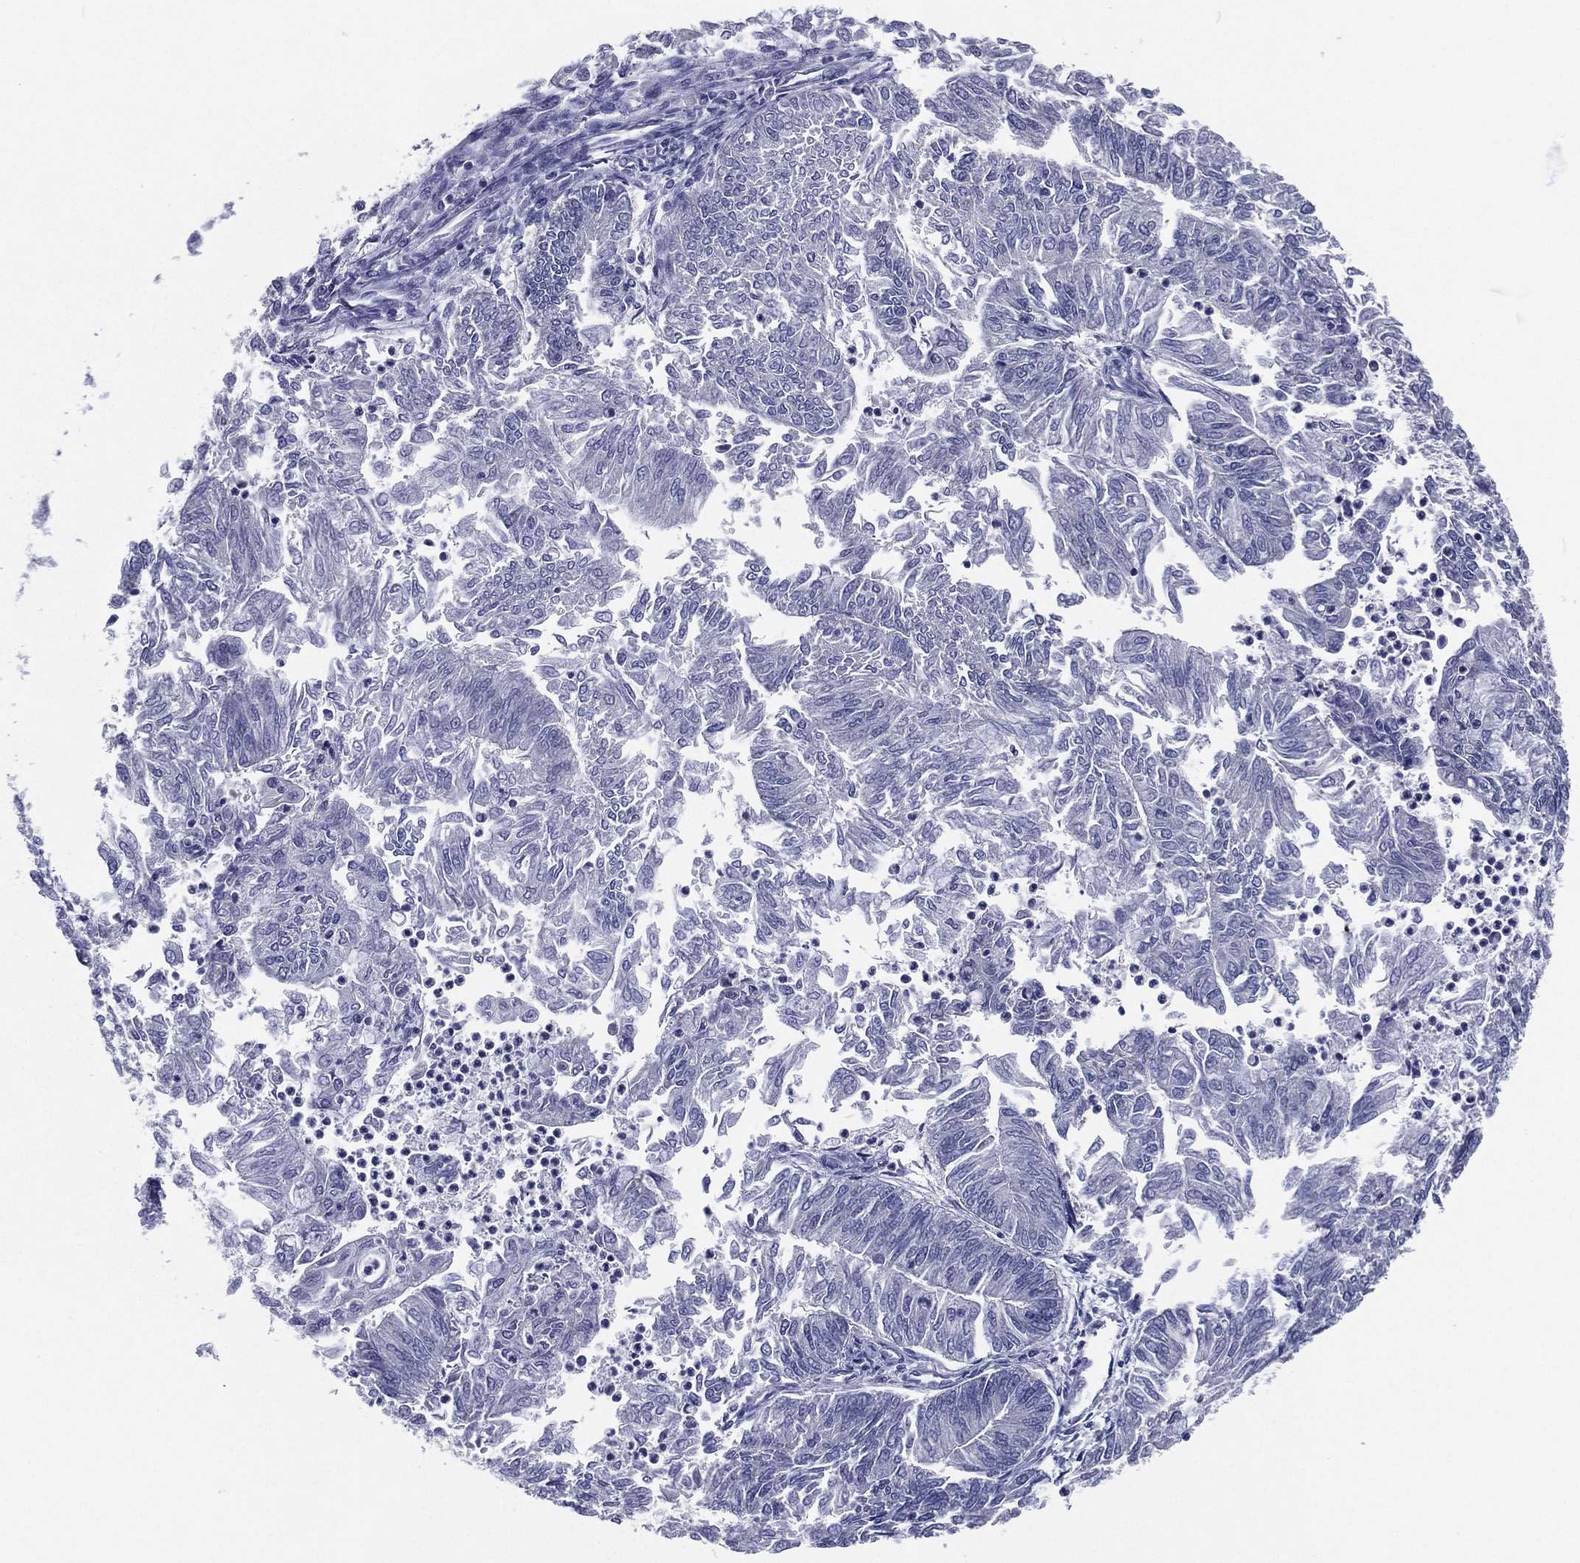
{"staining": {"intensity": "negative", "quantity": "none", "location": "none"}, "tissue": "endometrial cancer", "cell_type": "Tumor cells", "image_type": "cancer", "snomed": [{"axis": "morphology", "description": "Adenocarcinoma, NOS"}, {"axis": "topography", "description": "Endometrium"}], "caption": "Endometrial adenocarcinoma stained for a protein using IHC exhibits no staining tumor cells.", "gene": "SLC13A4", "patient": {"sex": "female", "age": 59}}